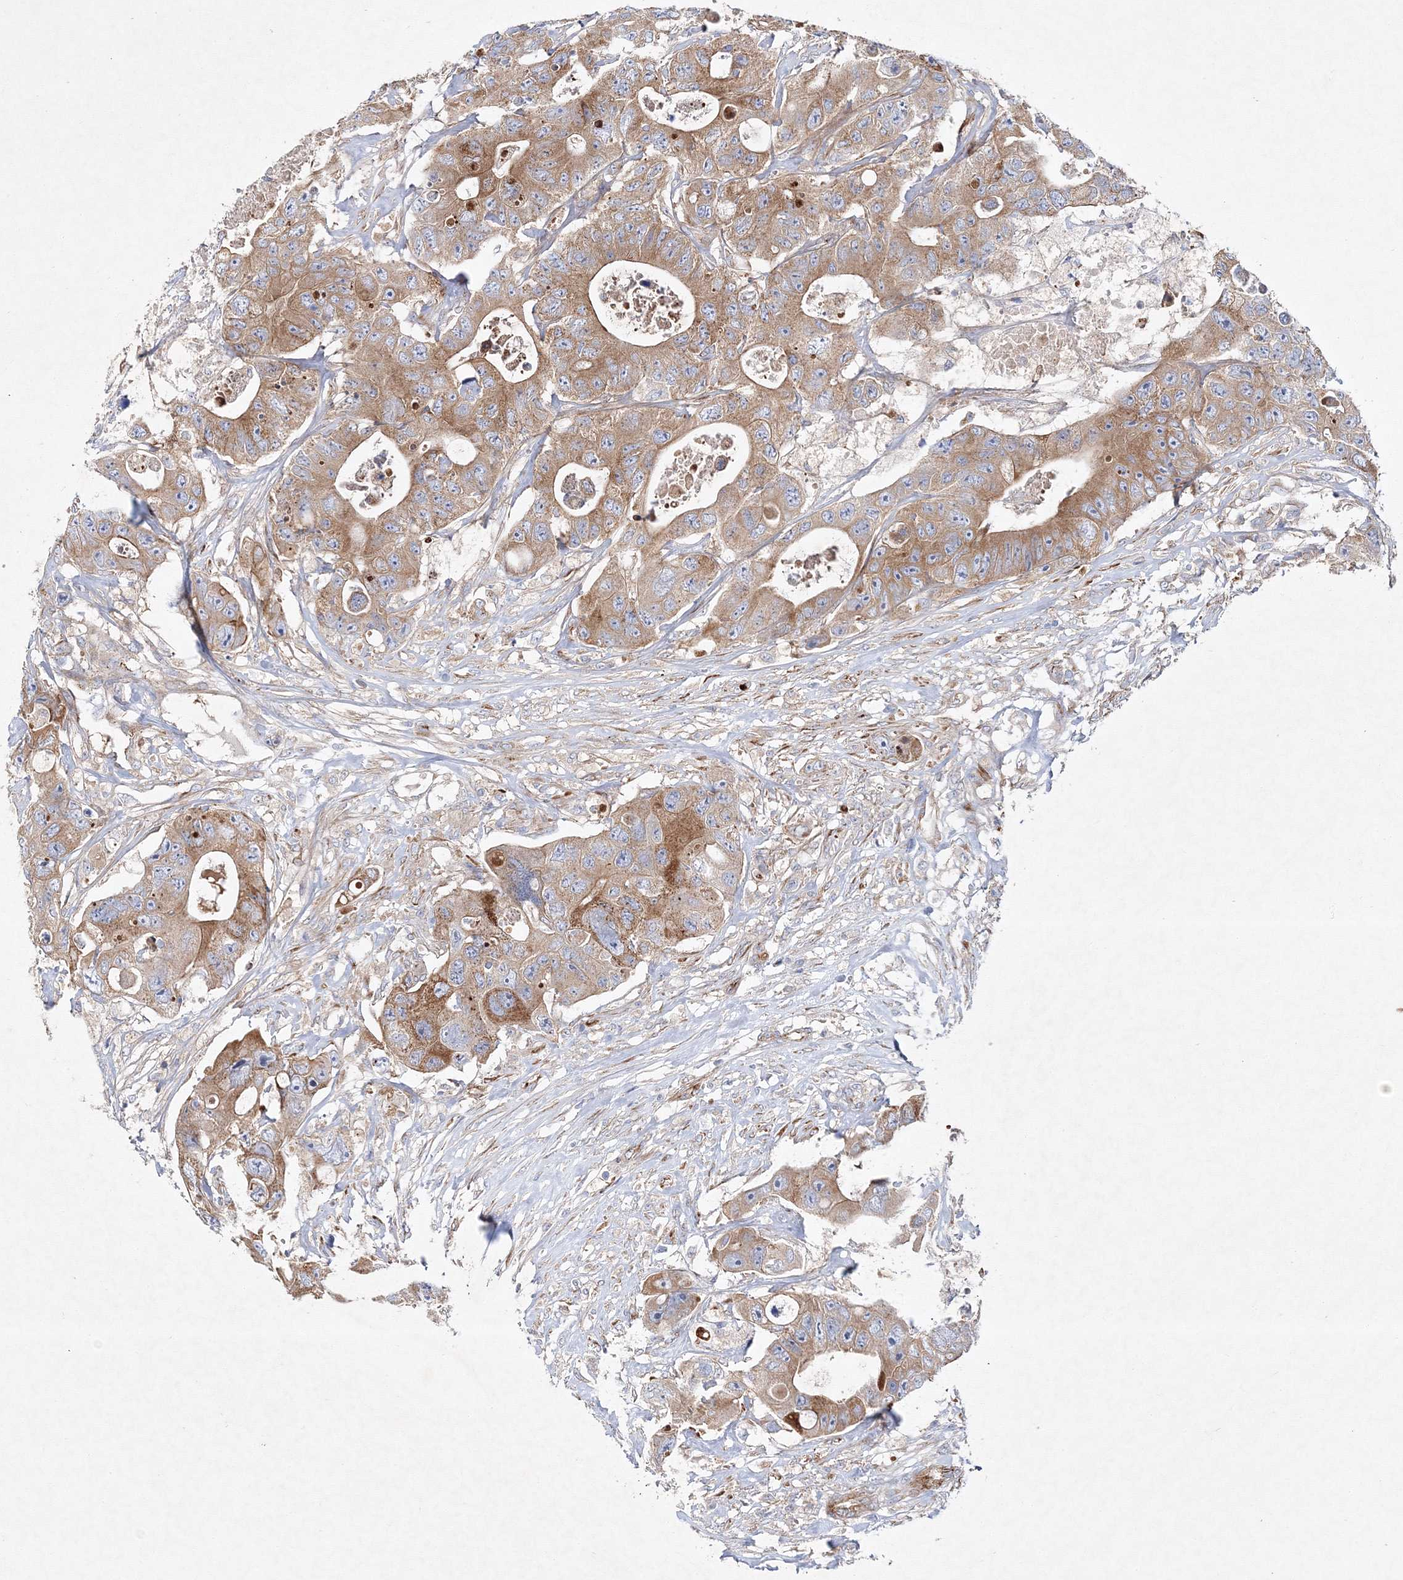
{"staining": {"intensity": "moderate", "quantity": ">75%", "location": "cytoplasmic/membranous"}, "tissue": "colorectal cancer", "cell_type": "Tumor cells", "image_type": "cancer", "snomed": [{"axis": "morphology", "description": "Adenocarcinoma, NOS"}, {"axis": "topography", "description": "Colon"}], "caption": "A photomicrograph showing moderate cytoplasmic/membranous staining in approximately >75% of tumor cells in colorectal cancer, as visualized by brown immunohistochemical staining.", "gene": "ZFYVE16", "patient": {"sex": "female", "age": 46}}